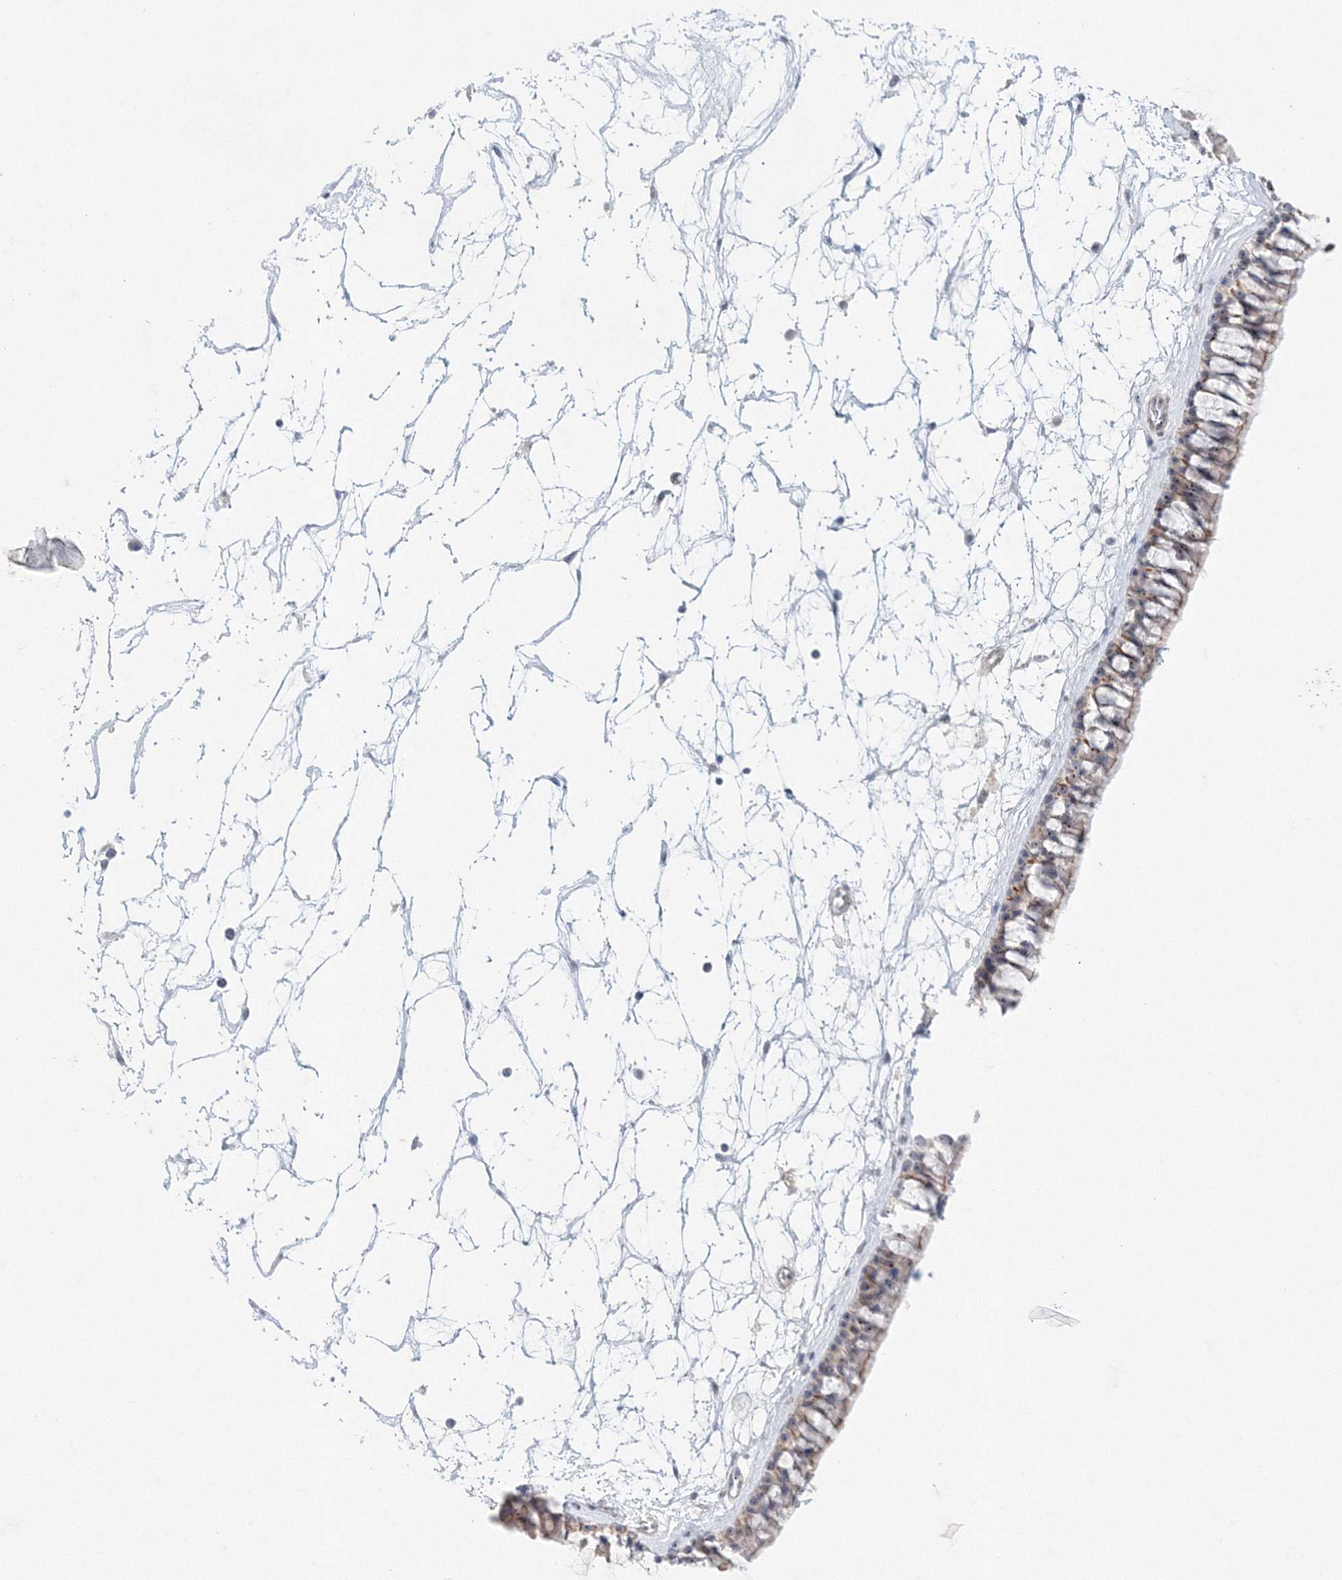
{"staining": {"intensity": "weak", "quantity": "25%-75%", "location": "cytoplasmic/membranous,nuclear"}, "tissue": "nasopharynx", "cell_type": "Respiratory epithelial cells", "image_type": "normal", "snomed": [{"axis": "morphology", "description": "Normal tissue, NOS"}, {"axis": "topography", "description": "Nasopharynx"}], "caption": "Unremarkable nasopharynx reveals weak cytoplasmic/membranous,nuclear staining in approximately 25%-75% of respiratory epithelial cells, visualized by immunohistochemistry.", "gene": "SIRT7", "patient": {"sex": "male", "age": 64}}